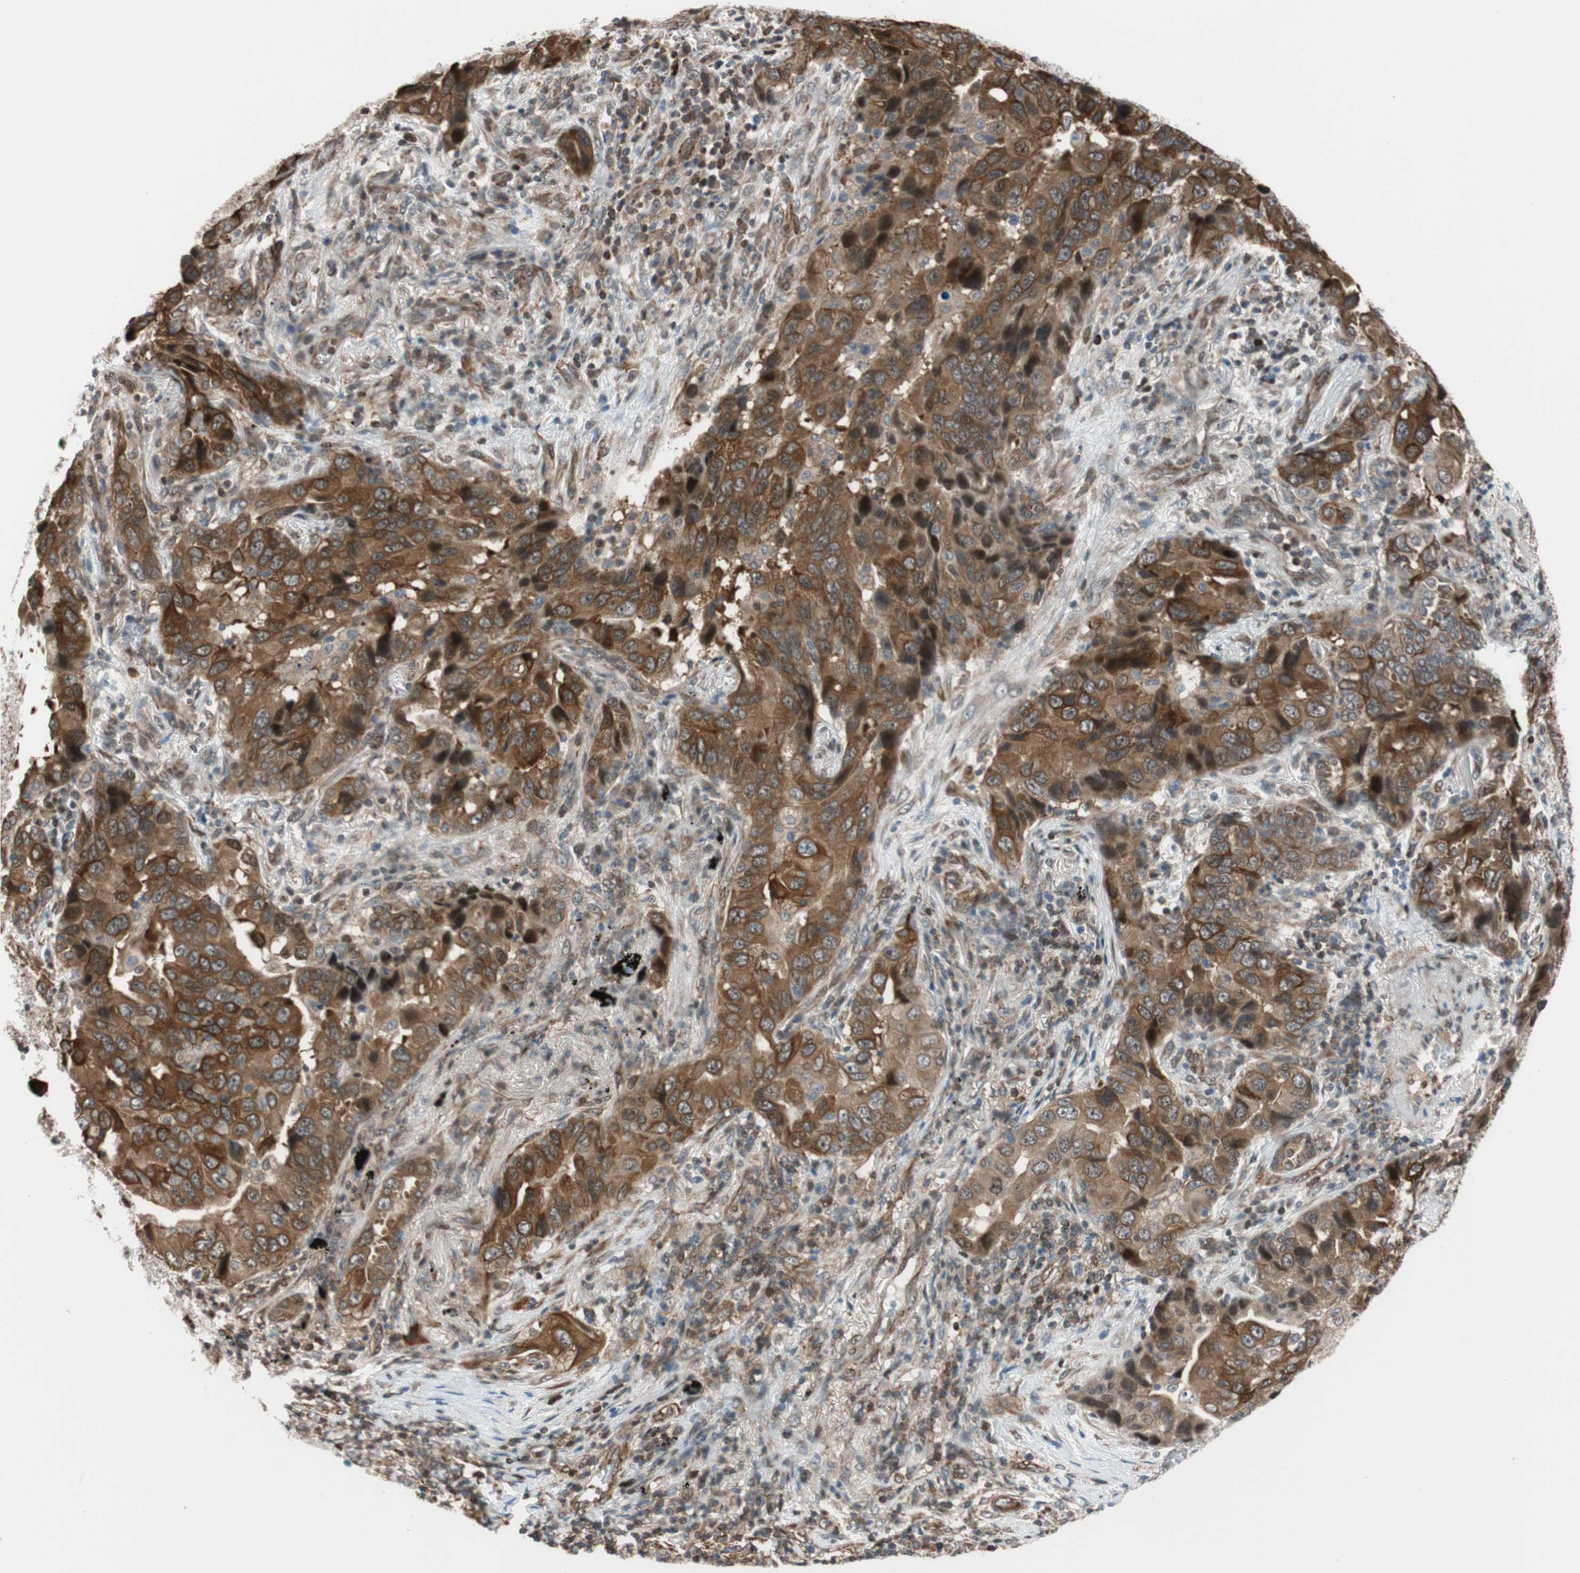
{"staining": {"intensity": "strong", "quantity": ">75%", "location": "cytoplasmic/membranous"}, "tissue": "lung cancer", "cell_type": "Tumor cells", "image_type": "cancer", "snomed": [{"axis": "morphology", "description": "Adenocarcinoma, NOS"}, {"axis": "topography", "description": "Lung"}], "caption": "Lung cancer tissue reveals strong cytoplasmic/membranous expression in approximately >75% of tumor cells", "gene": "ZNF512B", "patient": {"sex": "female", "age": 65}}